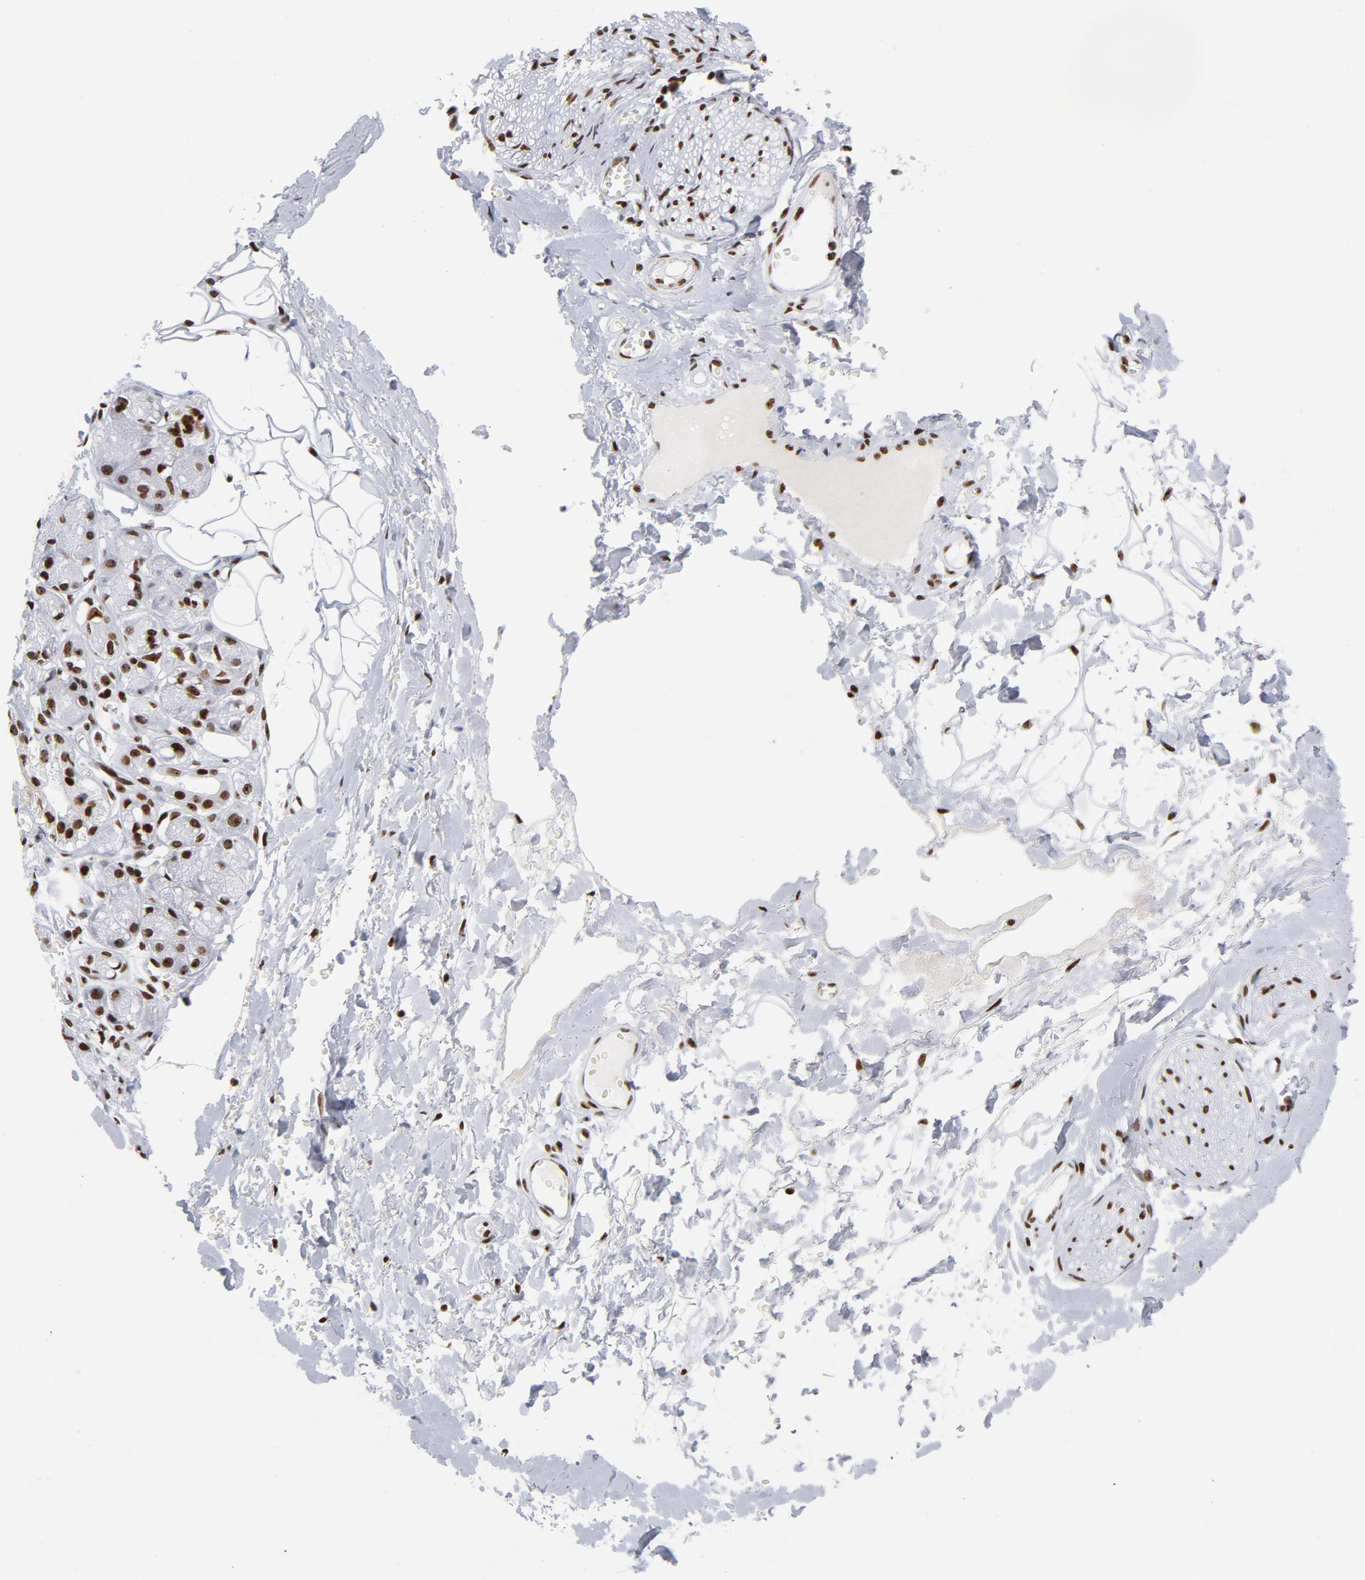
{"staining": {"intensity": "moderate", "quantity": ">75%", "location": "nuclear"}, "tissue": "adipose tissue", "cell_type": "Adipocytes", "image_type": "normal", "snomed": [{"axis": "morphology", "description": "Normal tissue, NOS"}, {"axis": "morphology", "description": "Inflammation, NOS"}, {"axis": "topography", "description": "Salivary gland"}, {"axis": "topography", "description": "Peripheral nerve tissue"}], "caption": "A brown stain shows moderate nuclear staining of a protein in adipocytes of unremarkable human adipose tissue. The protein of interest is shown in brown color, while the nuclei are stained blue.", "gene": "TOP2B", "patient": {"sex": "female", "age": 75}}